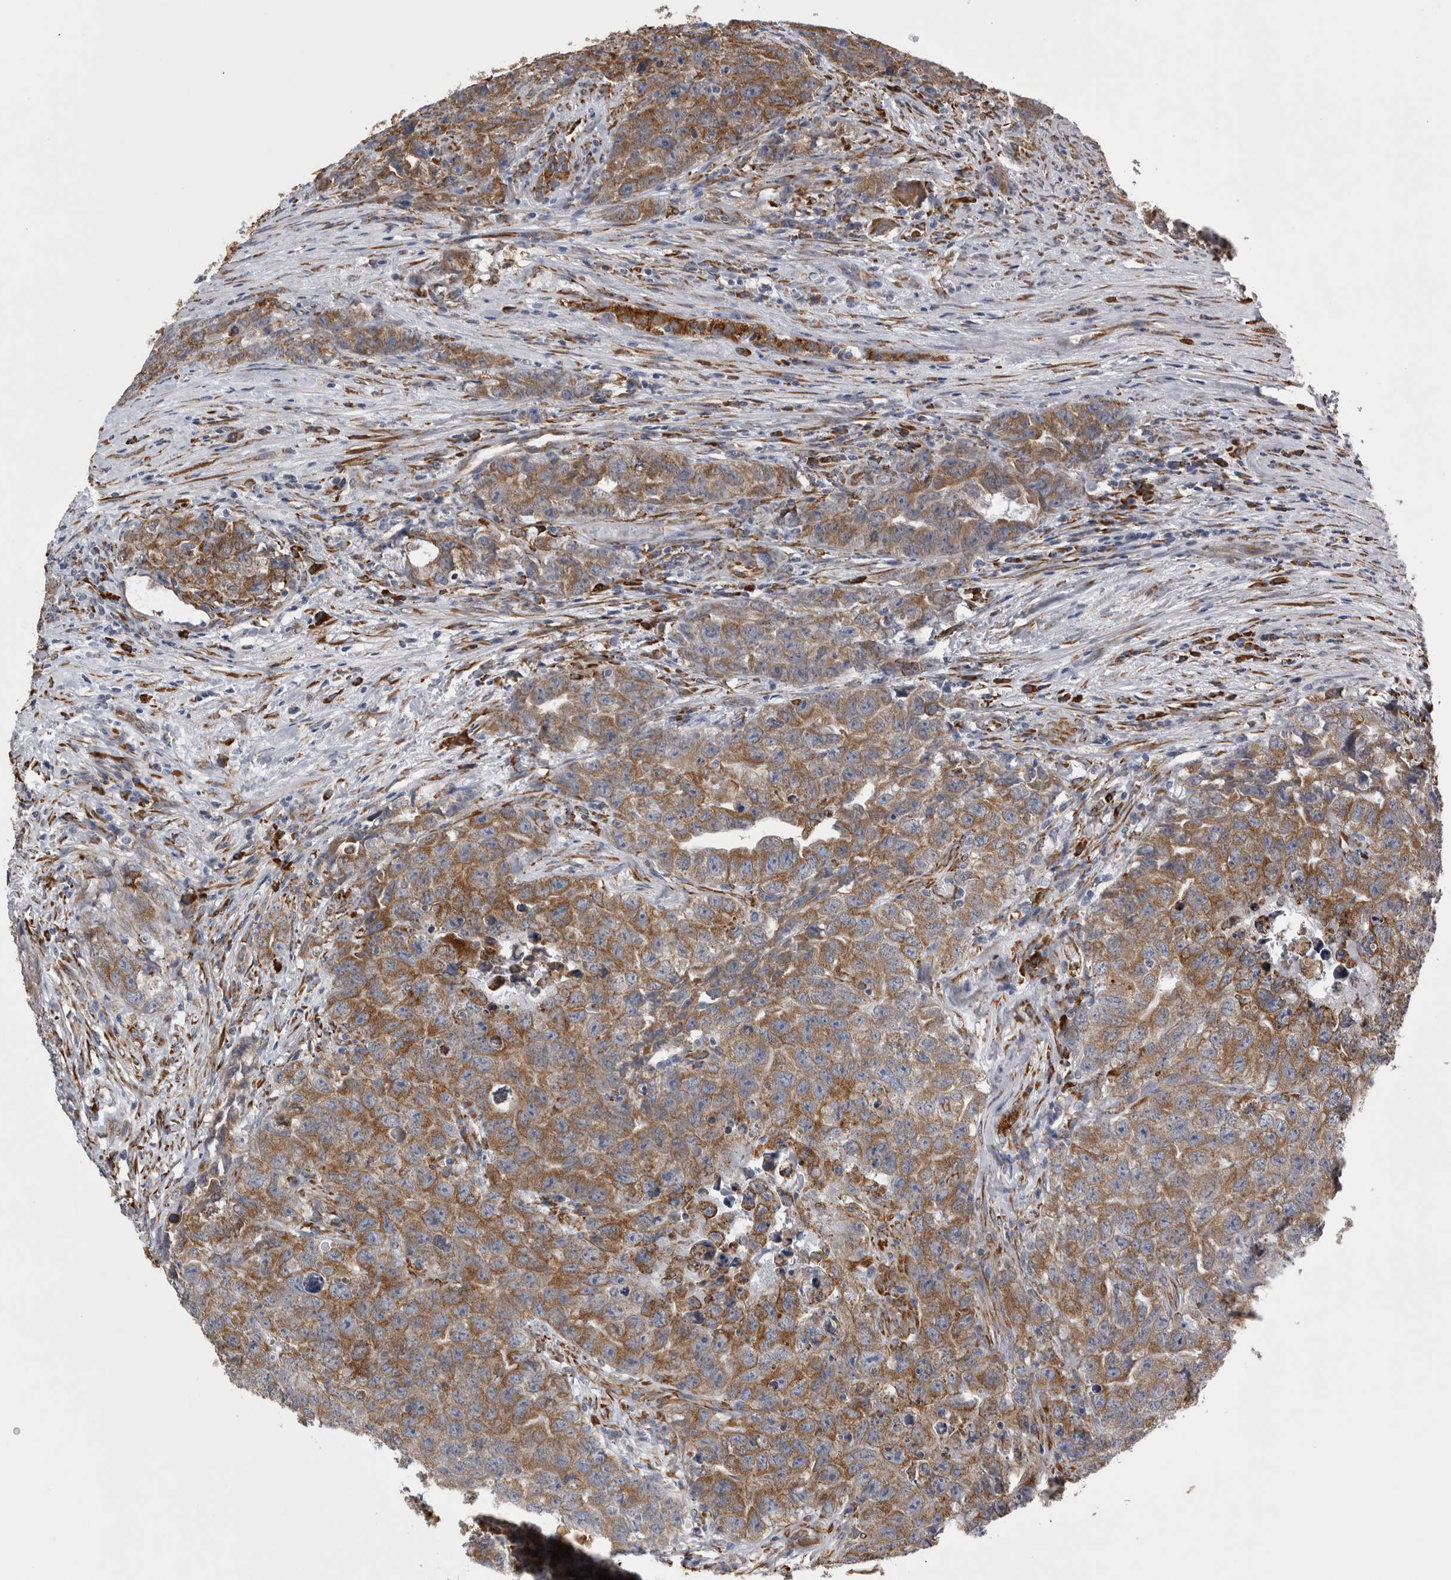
{"staining": {"intensity": "moderate", "quantity": ">75%", "location": "cytoplasmic/membranous"}, "tissue": "testis cancer", "cell_type": "Tumor cells", "image_type": "cancer", "snomed": [{"axis": "morphology", "description": "Seminoma, NOS"}, {"axis": "morphology", "description": "Carcinoma, Embryonal, NOS"}, {"axis": "topography", "description": "Testis"}], "caption": "Testis embryonal carcinoma stained for a protein (brown) shows moderate cytoplasmic/membranous positive staining in approximately >75% of tumor cells.", "gene": "FHIP2B", "patient": {"sex": "male", "age": 43}}